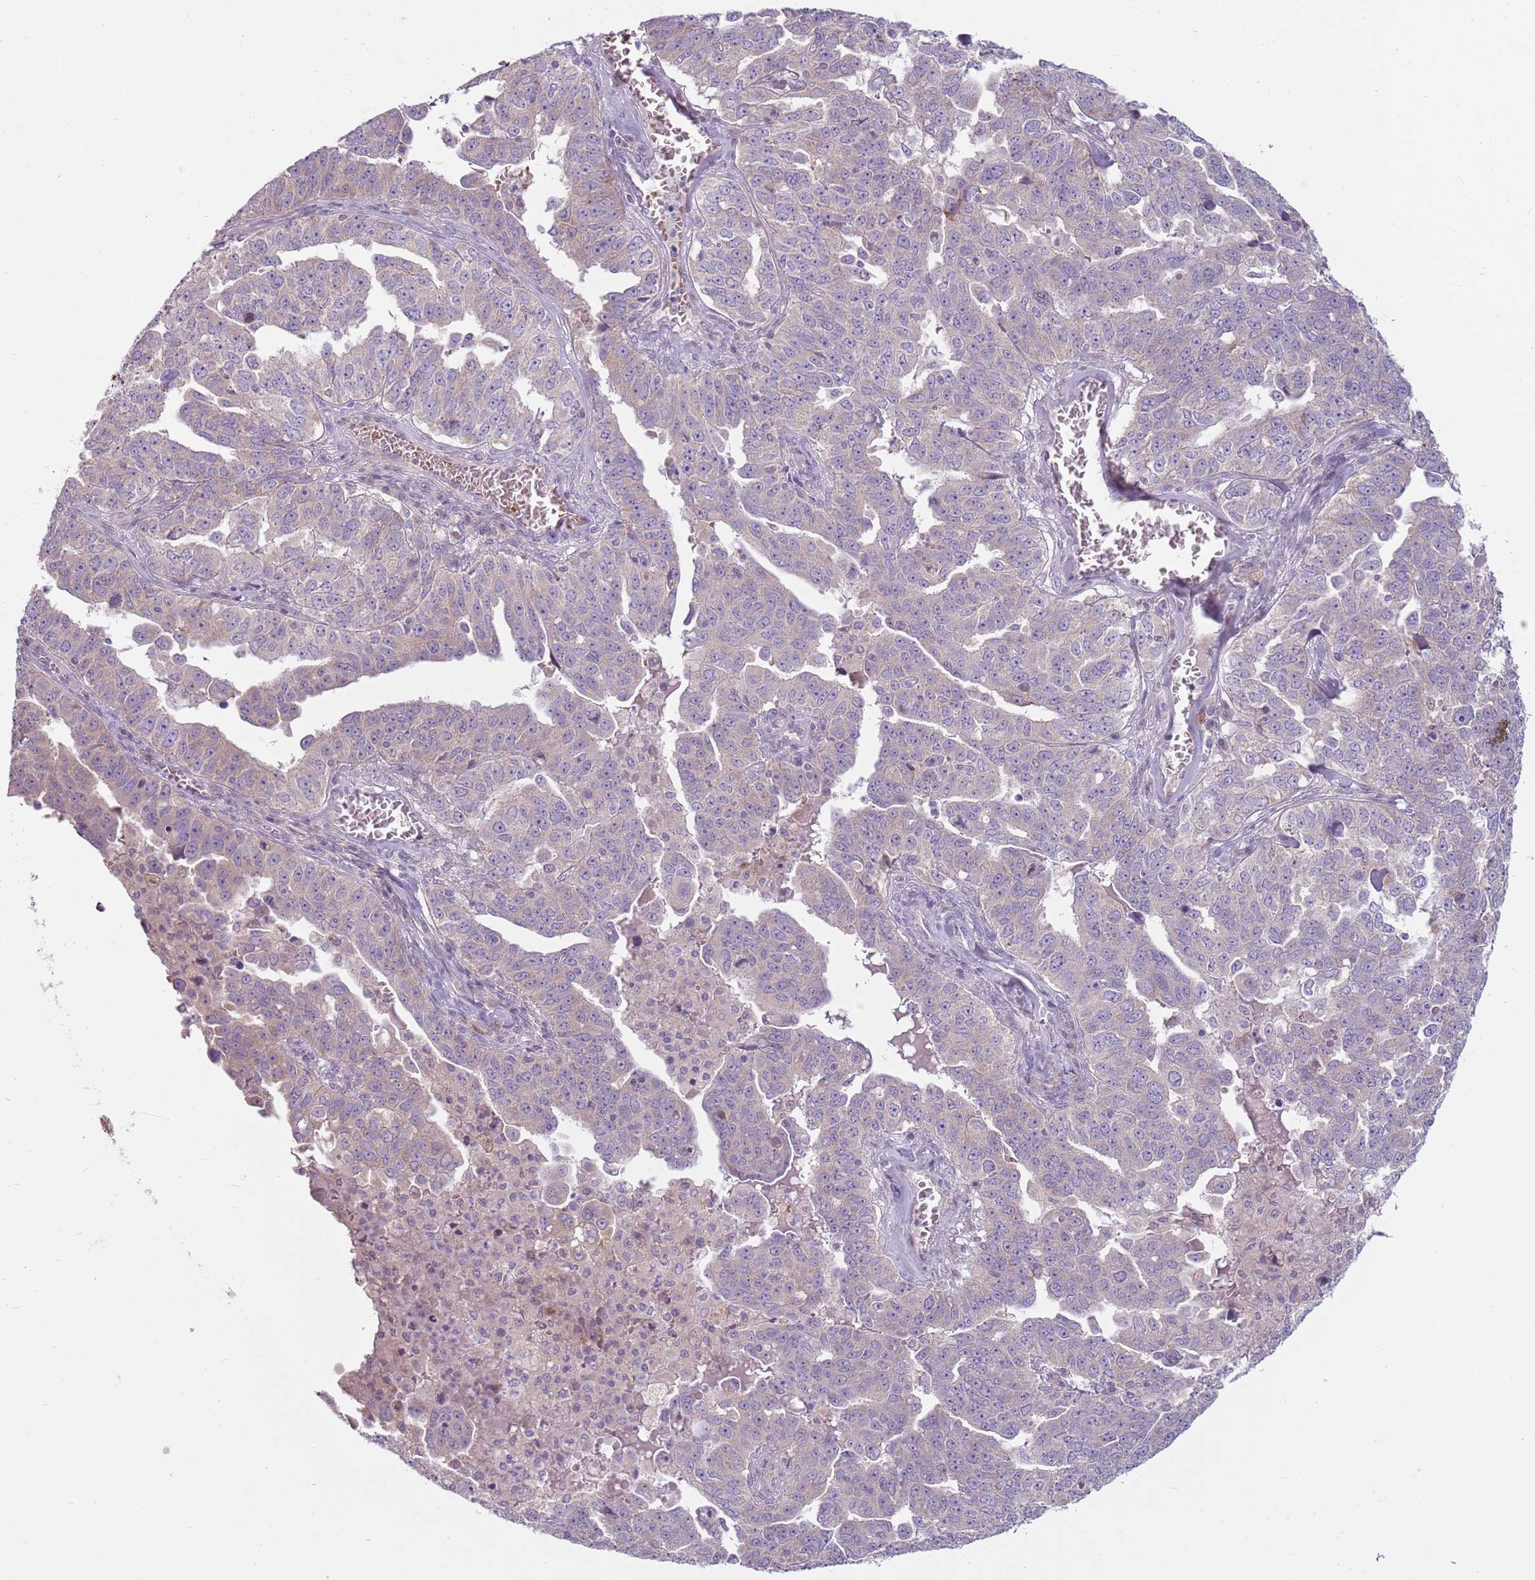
{"staining": {"intensity": "weak", "quantity": "<25%", "location": "cytoplasmic/membranous"}, "tissue": "ovarian cancer", "cell_type": "Tumor cells", "image_type": "cancer", "snomed": [{"axis": "morphology", "description": "Carcinoma, endometroid"}, {"axis": "topography", "description": "Ovary"}], "caption": "The image demonstrates no staining of tumor cells in ovarian endometroid carcinoma. The staining is performed using DAB (3,3'-diaminobenzidine) brown chromogen with nuclei counter-stained in using hematoxylin.", "gene": "HSPA14", "patient": {"sex": "female", "age": 62}}